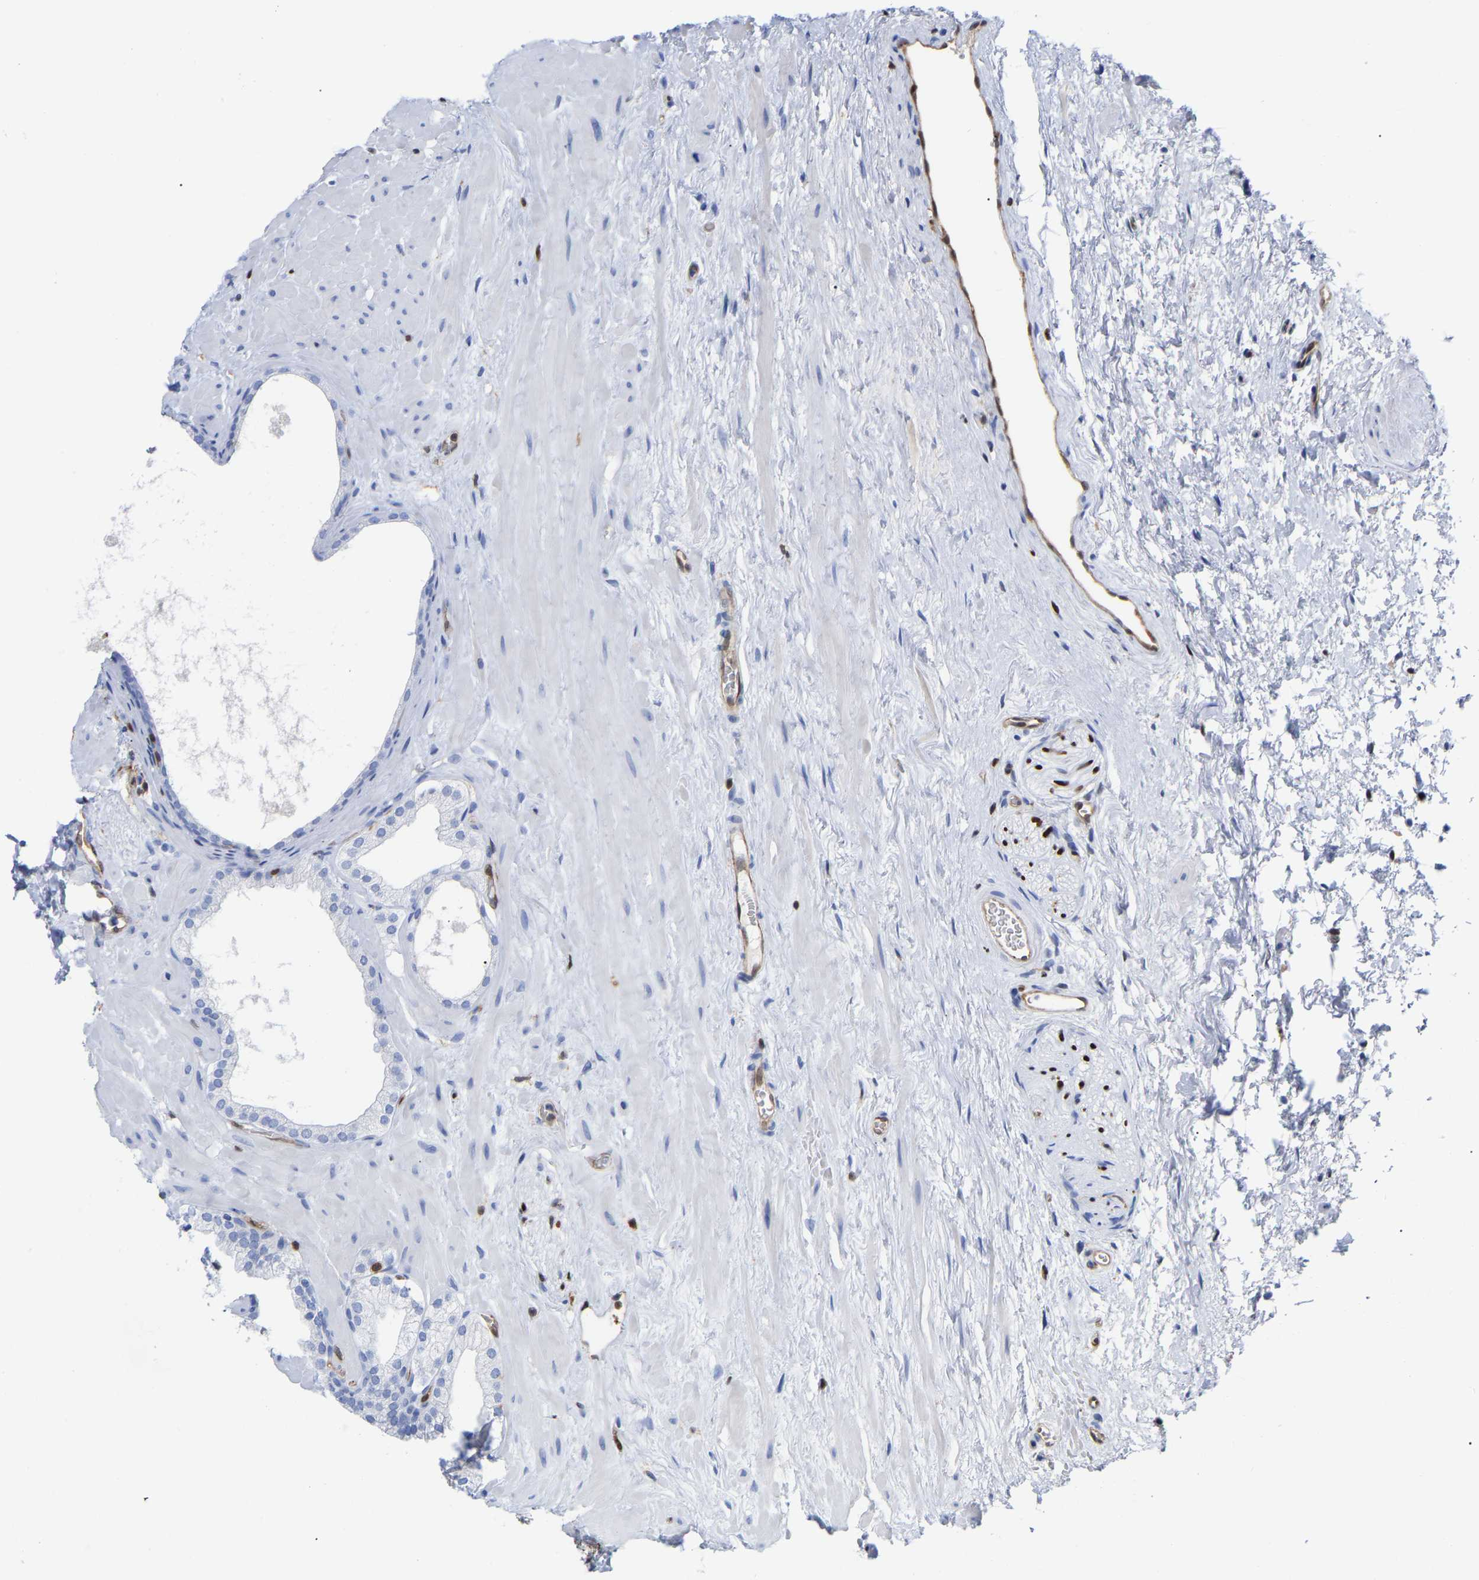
{"staining": {"intensity": "negative", "quantity": "none", "location": "none"}, "tissue": "prostate", "cell_type": "Glandular cells", "image_type": "normal", "snomed": [{"axis": "morphology", "description": "Normal tissue, NOS"}, {"axis": "morphology", "description": "Urothelial carcinoma, Low grade"}, {"axis": "topography", "description": "Urinary bladder"}, {"axis": "topography", "description": "Prostate"}], "caption": "Immunohistochemical staining of normal prostate exhibits no significant staining in glandular cells.", "gene": "GIMAP4", "patient": {"sex": "male", "age": 60}}